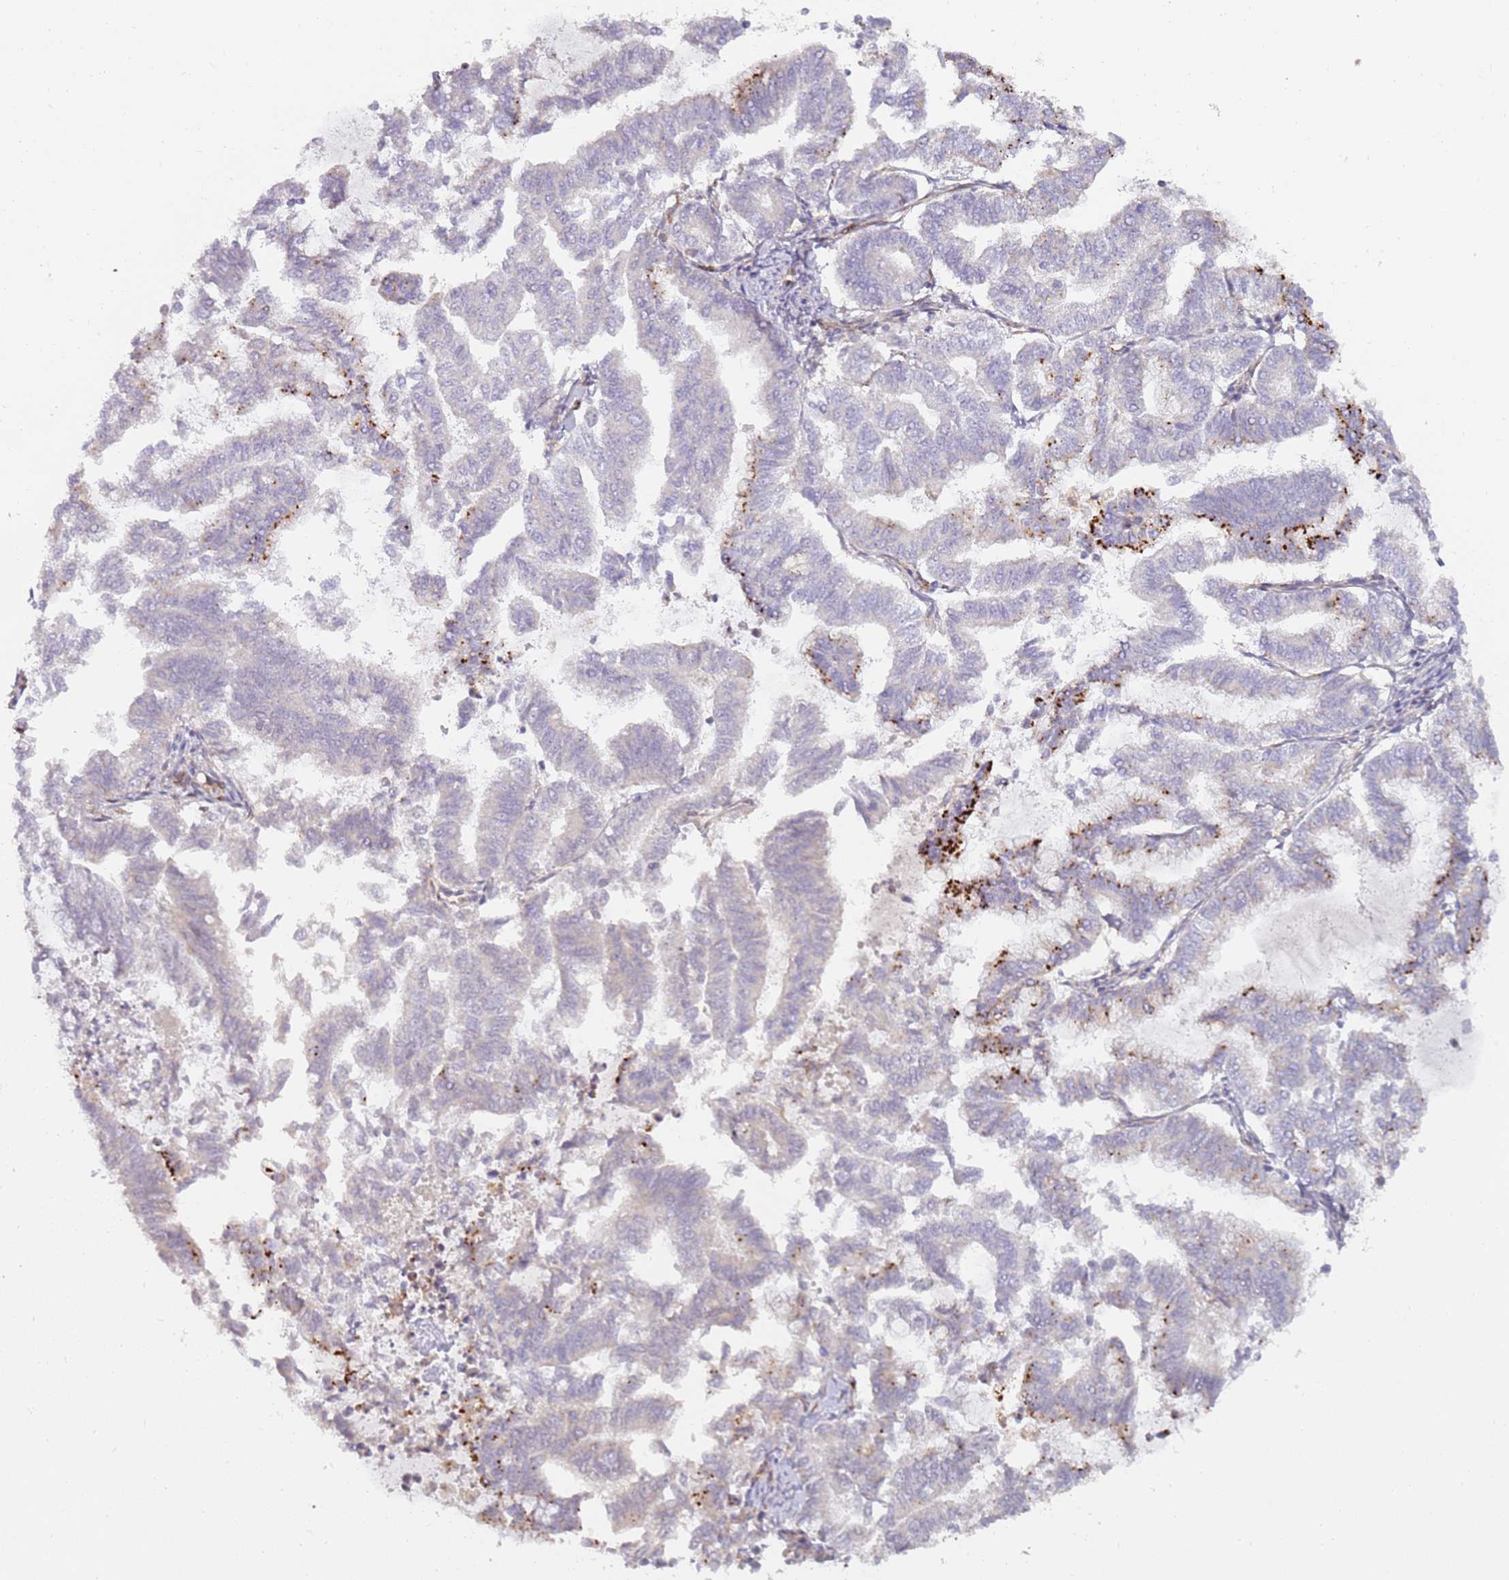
{"staining": {"intensity": "negative", "quantity": "none", "location": "none"}, "tissue": "endometrial cancer", "cell_type": "Tumor cells", "image_type": "cancer", "snomed": [{"axis": "morphology", "description": "Adenocarcinoma, NOS"}, {"axis": "topography", "description": "Endometrium"}], "caption": "The micrograph displays no staining of tumor cells in adenocarcinoma (endometrial). (Immunohistochemistry (ihc), brightfield microscopy, high magnification).", "gene": "GRAP", "patient": {"sex": "female", "age": 79}}